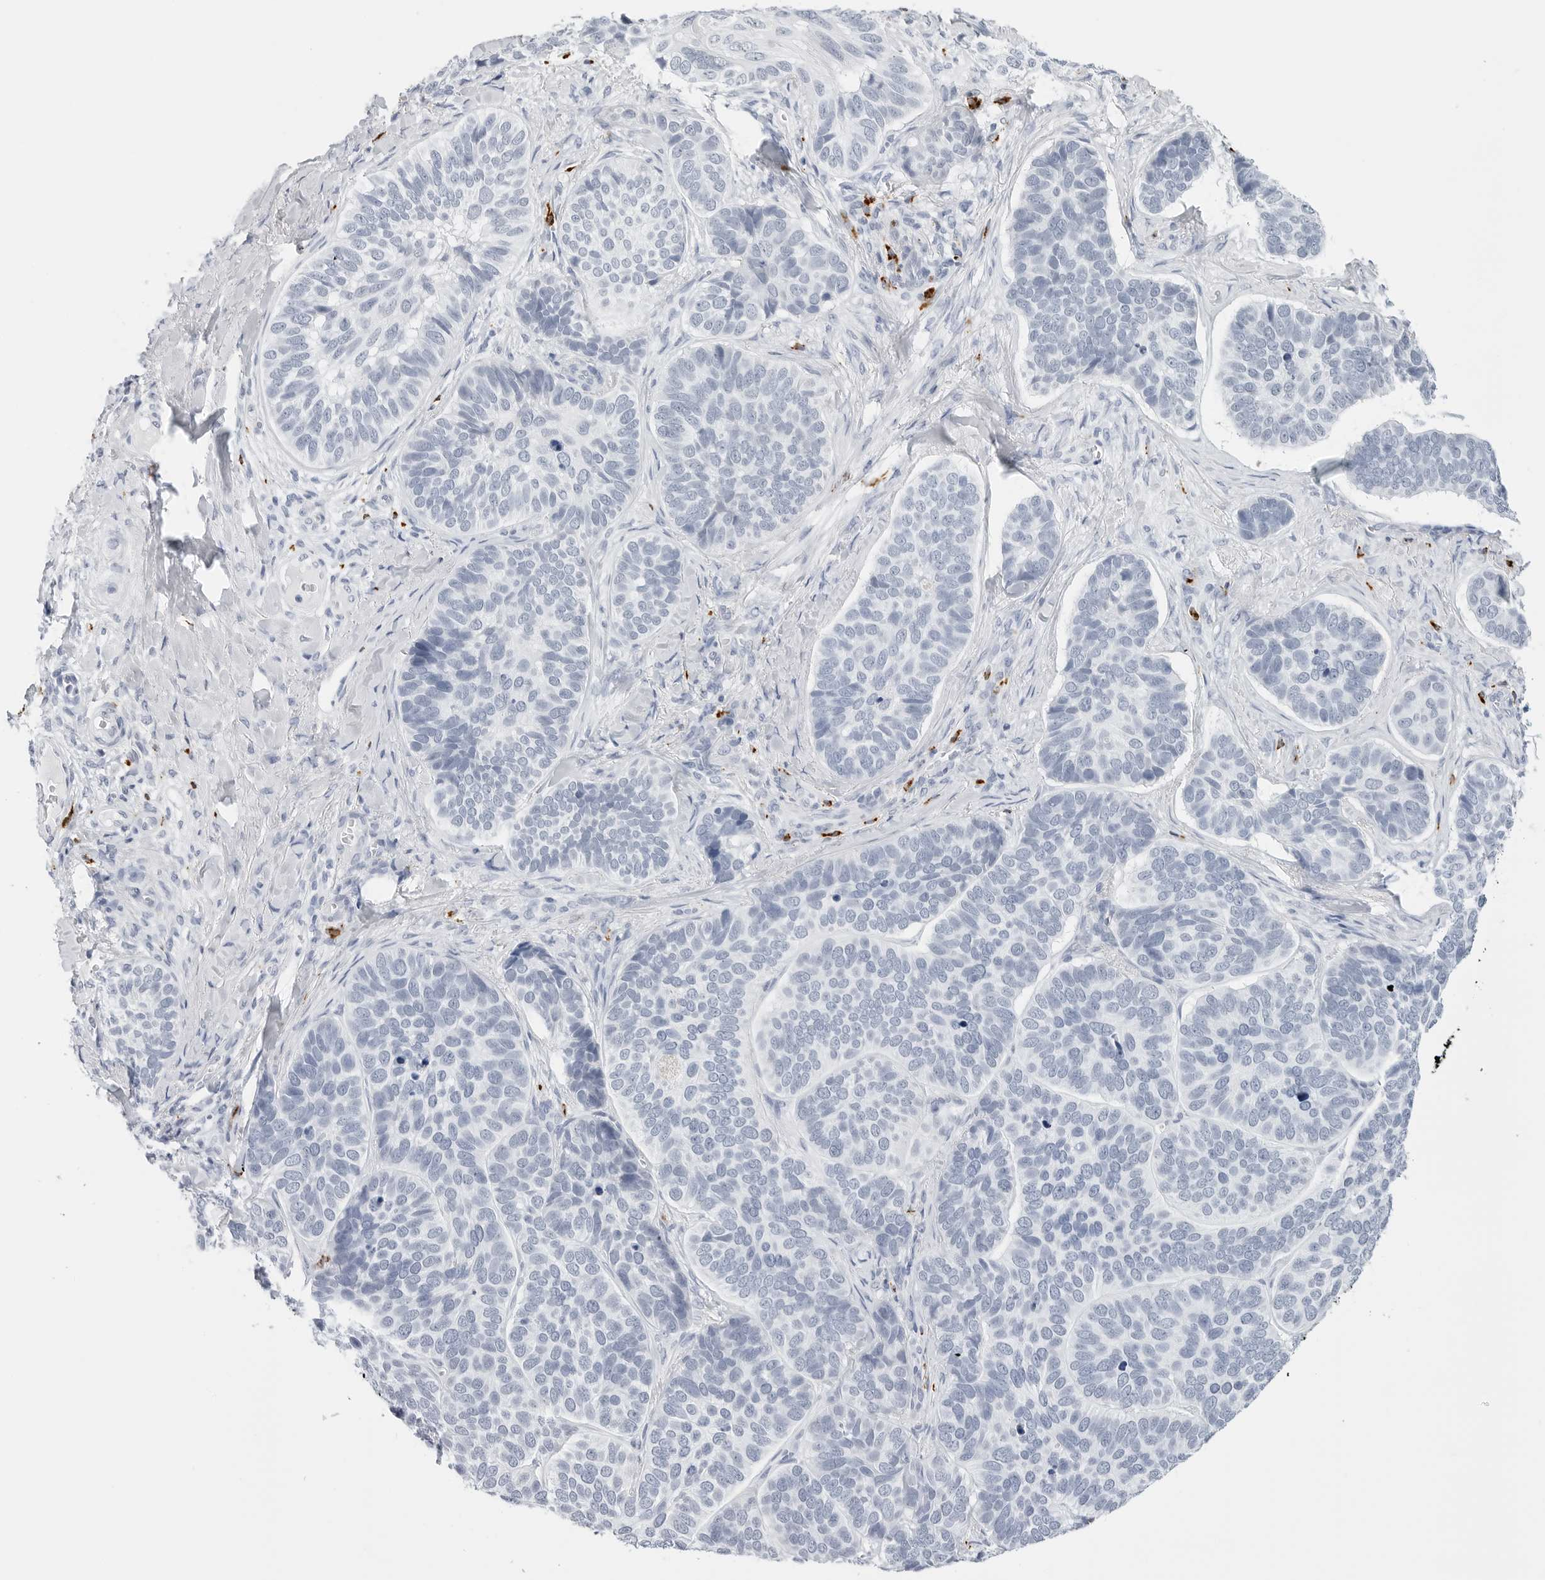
{"staining": {"intensity": "negative", "quantity": "none", "location": "none"}, "tissue": "skin cancer", "cell_type": "Tumor cells", "image_type": "cancer", "snomed": [{"axis": "morphology", "description": "Basal cell carcinoma"}, {"axis": "topography", "description": "Skin"}], "caption": "IHC of skin cancer (basal cell carcinoma) displays no expression in tumor cells.", "gene": "HSPB7", "patient": {"sex": "male", "age": 62}}